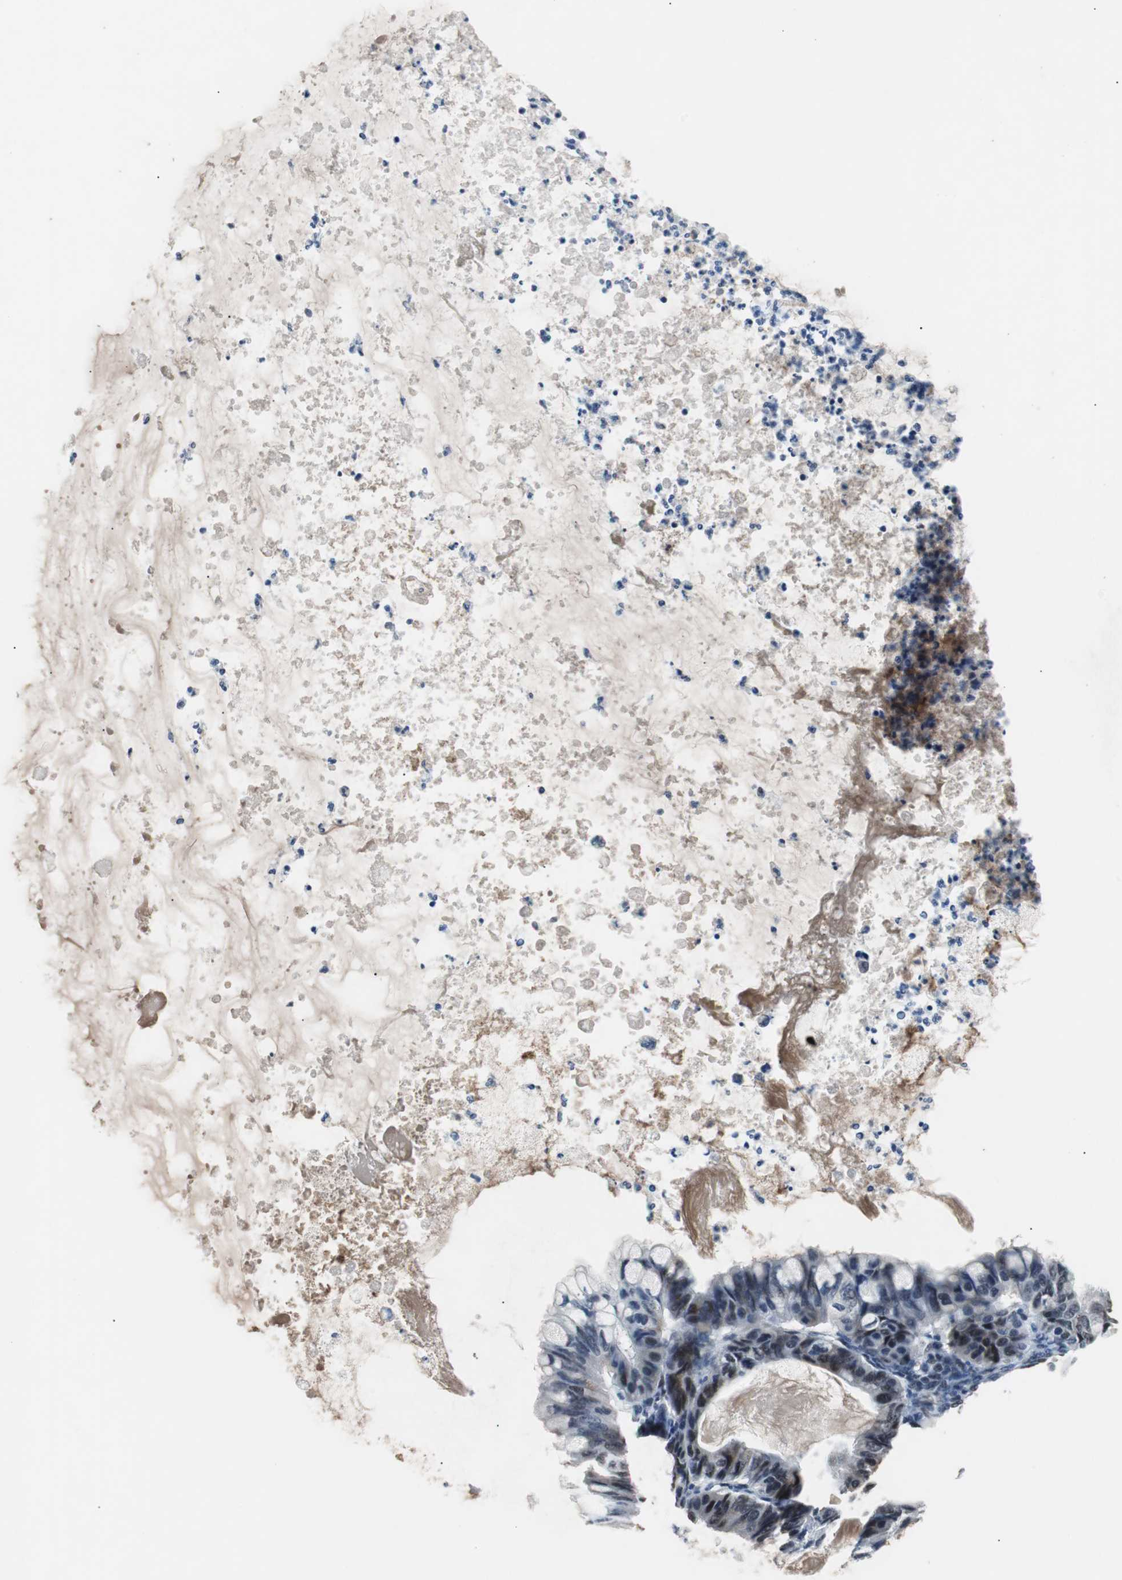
{"staining": {"intensity": "weak", "quantity": "<25%", "location": "nuclear"}, "tissue": "ovarian cancer", "cell_type": "Tumor cells", "image_type": "cancer", "snomed": [{"axis": "morphology", "description": "Cystadenocarcinoma, mucinous, NOS"}, {"axis": "topography", "description": "Ovary"}], "caption": "Human mucinous cystadenocarcinoma (ovarian) stained for a protein using immunohistochemistry (IHC) demonstrates no staining in tumor cells.", "gene": "USP28", "patient": {"sex": "female", "age": 80}}